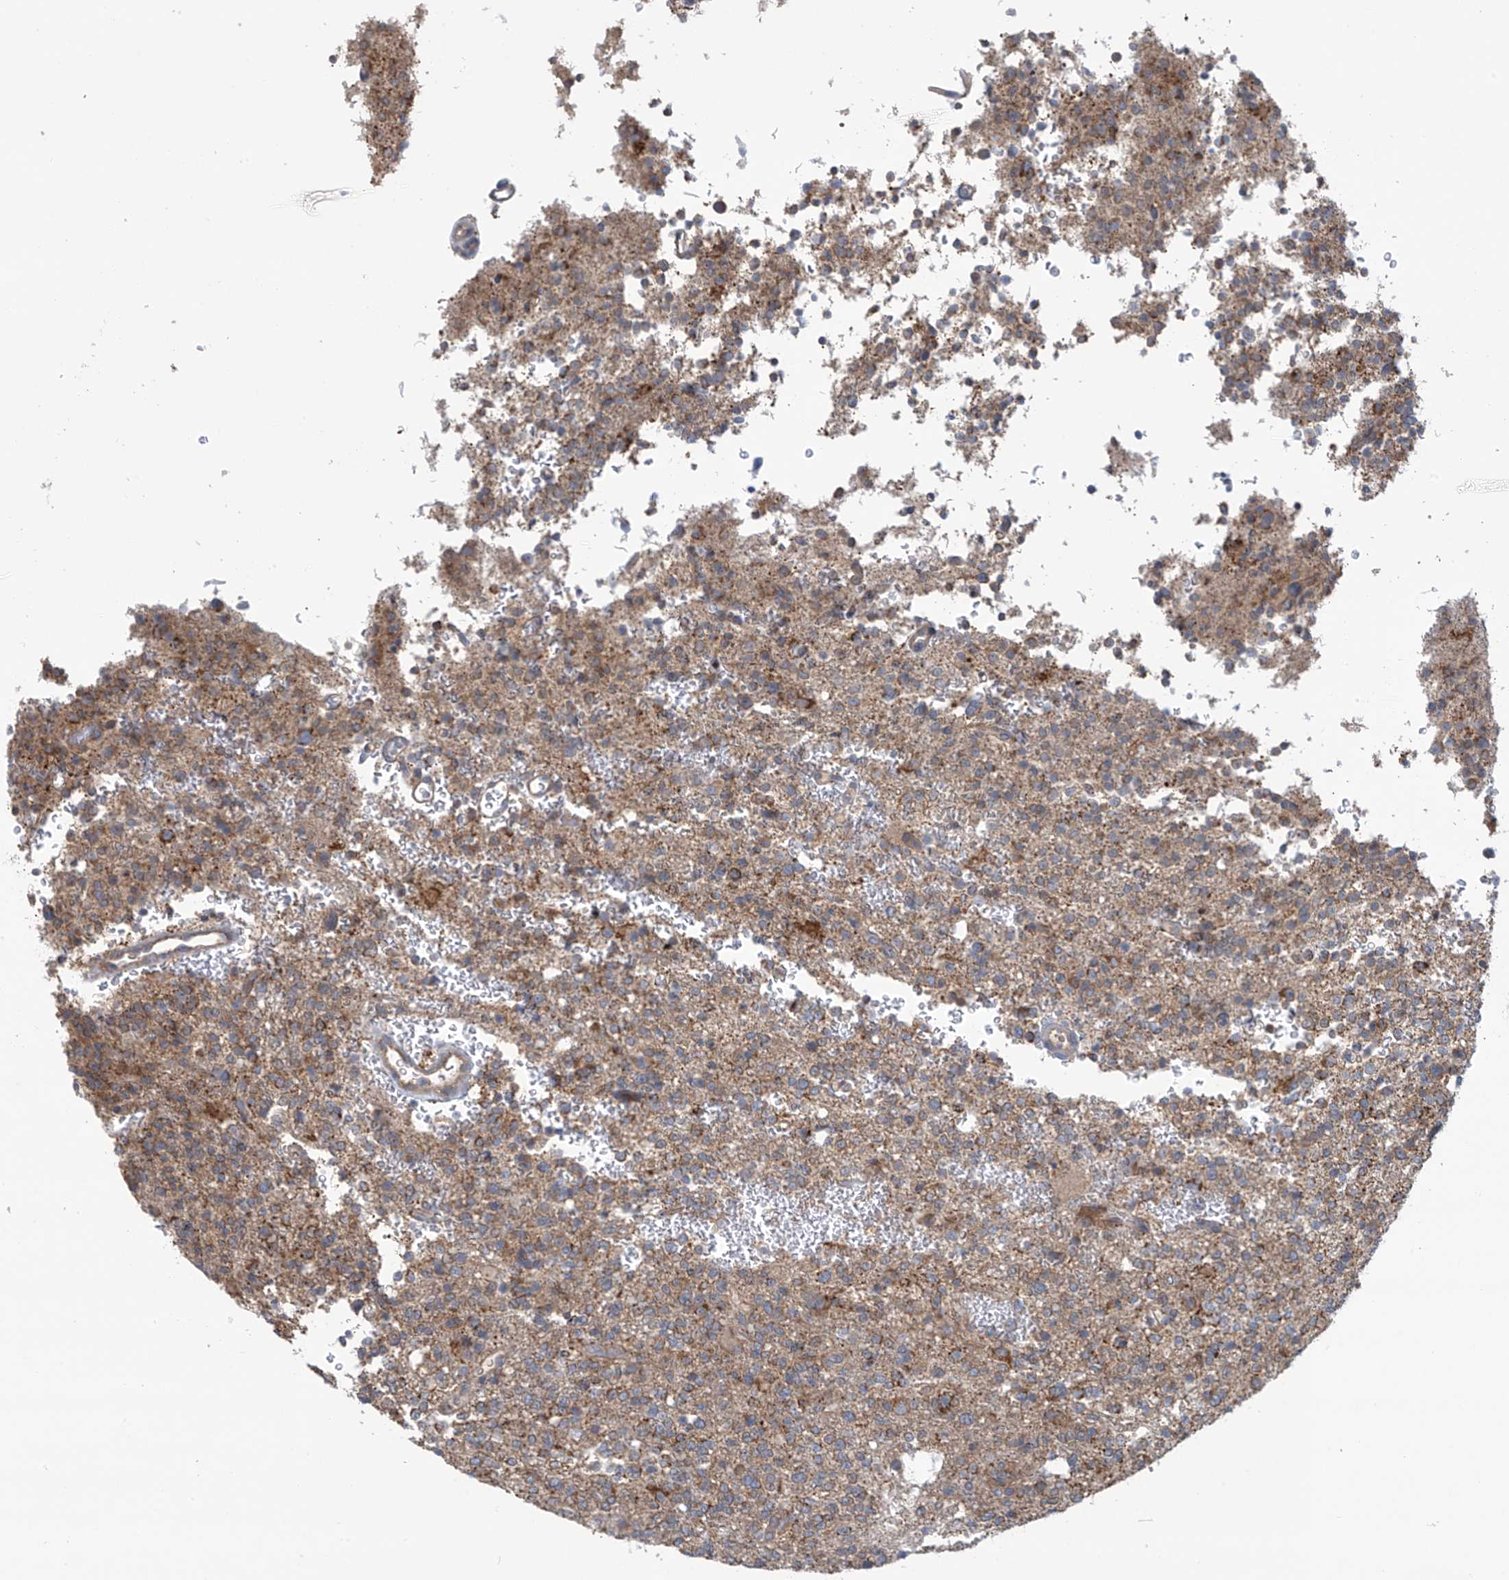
{"staining": {"intensity": "weak", "quantity": "25%-75%", "location": "cytoplasmic/membranous"}, "tissue": "glioma", "cell_type": "Tumor cells", "image_type": "cancer", "snomed": [{"axis": "morphology", "description": "Glioma, malignant, High grade"}, {"axis": "topography", "description": "Brain"}], "caption": "Malignant high-grade glioma stained for a protein displays weak cytoplasmic/membranous positivity in tumor cells.", "gene": "SCGB1D2", "patient": {"sex": "female", "age": 62}}